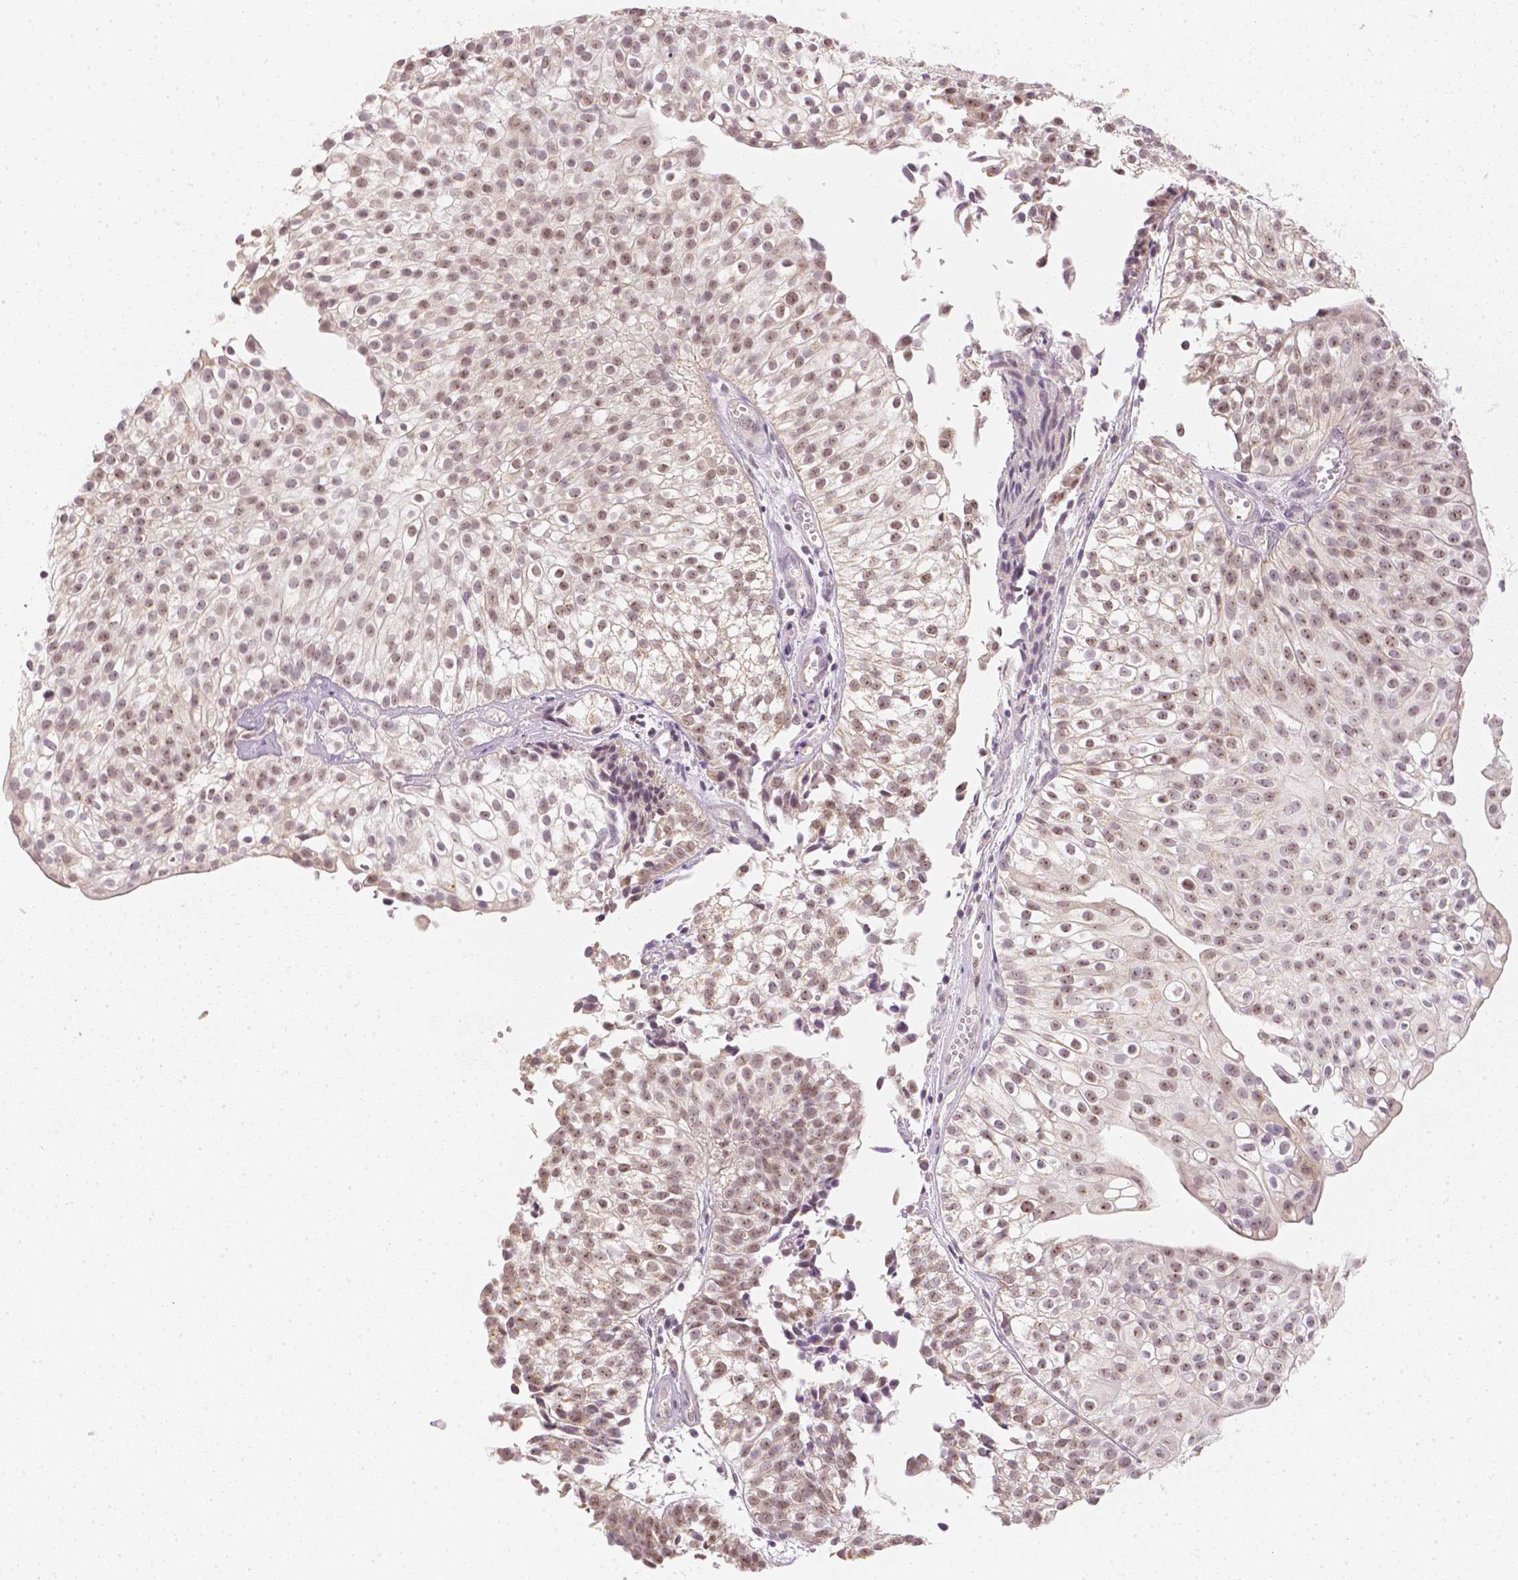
{"staining": {"intensity": "moderate", "quantity": "25%-75%", "location": "cytoplasmic/membranous,nuclear"}, "tissue": "urothelial cancer", "cell_type": "Tumor cells", "image_type": "cancer", "snomed": [{"axis": "morphology", "description": "Urothelial carcinoma, Low grade"}, {"axis": "topography", "description": "Urinary bladder"}], "caption": "Immunohistochemistry (IHC) of human low-grade urothelial carcinoma reveals medium levels of moderate cytoplasmic/membranous and nuclear expression in approximately 25%-75% of tumor cells.", "gene": "NVL", "patient": {"sex": "male", "age": 70}}